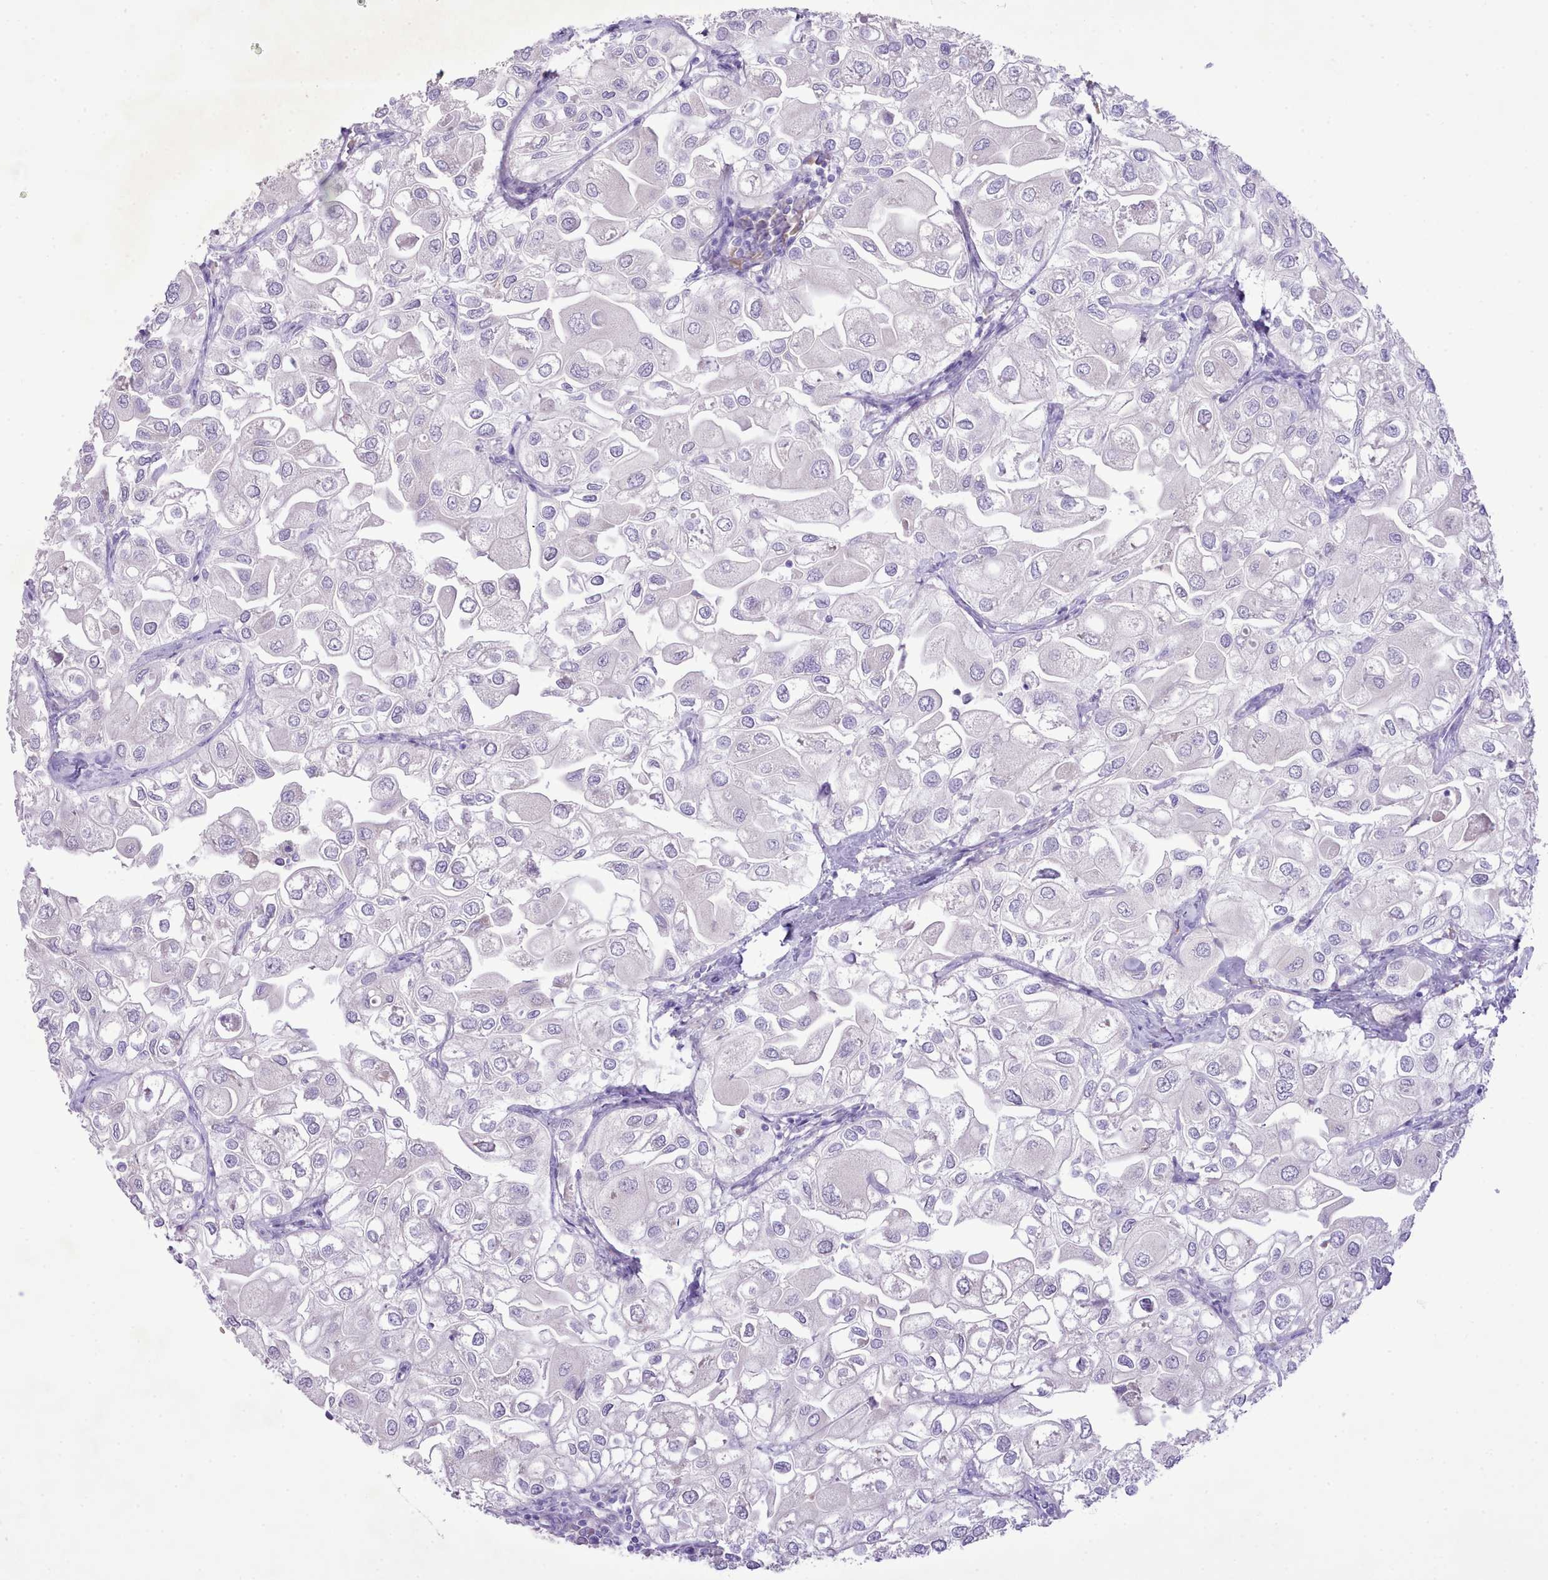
{"staining": {"intensity": "negative", "quantity": "none", "location": "none"}, "tissue": "urothelial cancer", "cell_type": "Tumor cells", "image_type": "cancer", "snomed": [{"axis": "morphology", "description": "Urothelial carcinoma, High grade"}, {"axis": "topography", "description": "Urinary bladder"}], "caption": "DAB (3,3'-diaminobenzidine) immunohistochemical staining of human urothelial cancer shows no significant positivity in tumor cells.", "gene": "CCL1", "patient": {"sex": "male", "age": 64}}